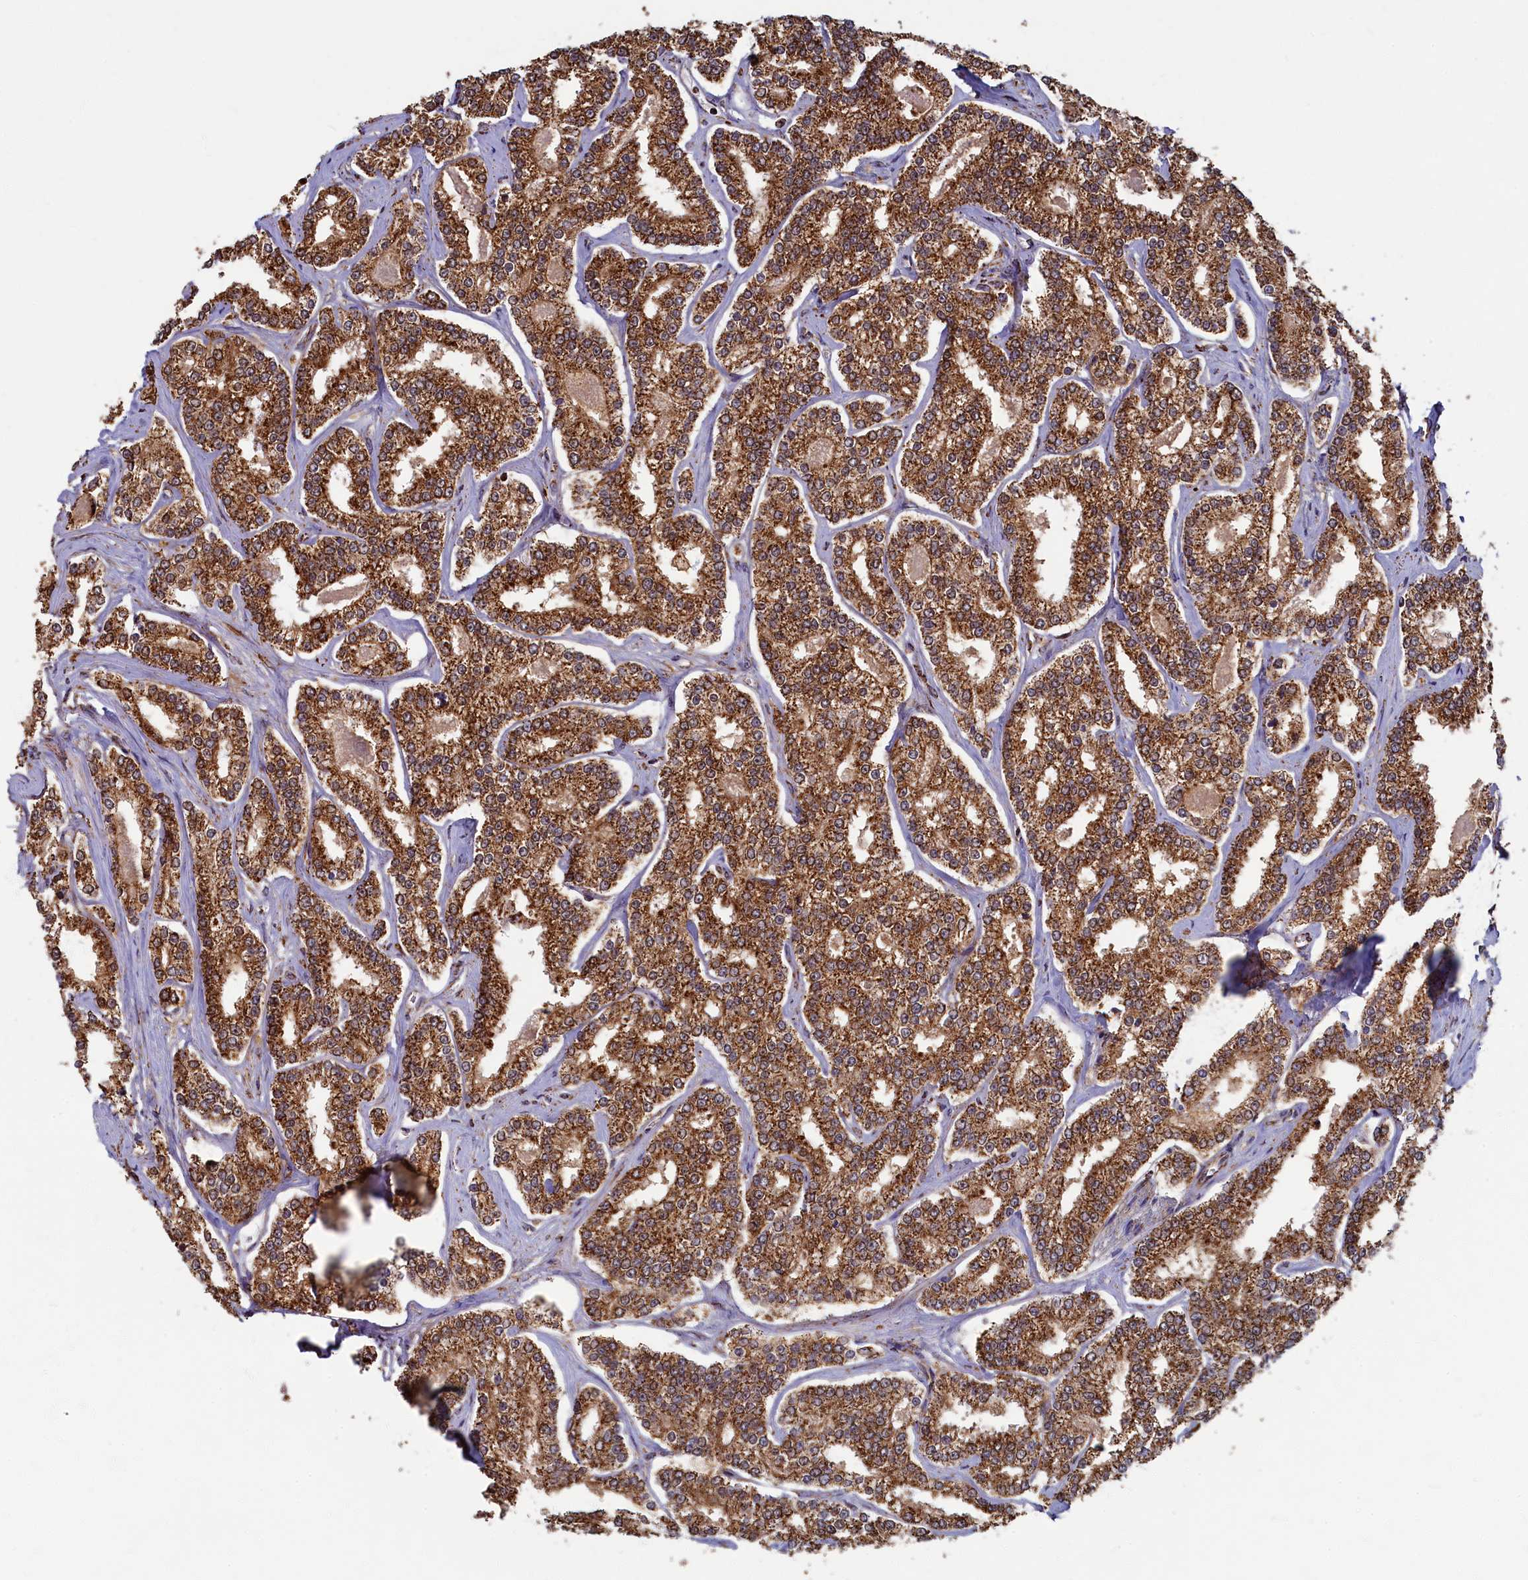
{"staining": {"intensity": "strong", "quantity": ">75%", "location": "cytoplasmic/membranous"}, "tissue": "prostate cancer", "cell_type": "Tumor cells", "image_type": "cancer", "snomed": [{"axis": "morphology", "description": "Normal tissue, NOS"}, {"axis": "morphology", "description": "Adenocarcinoma, High grade"}, {"axis": "topography", "description": "Prostate"}], "caption": "Protein staining of prostate cancer (adenocarcinoma (high-grade)) tissue exhibits strong cytoplasmic/membranous positivity in about >75% of tumor cells.", "gene": "SPR", "patient": {"sex": "male", "age": 83}}